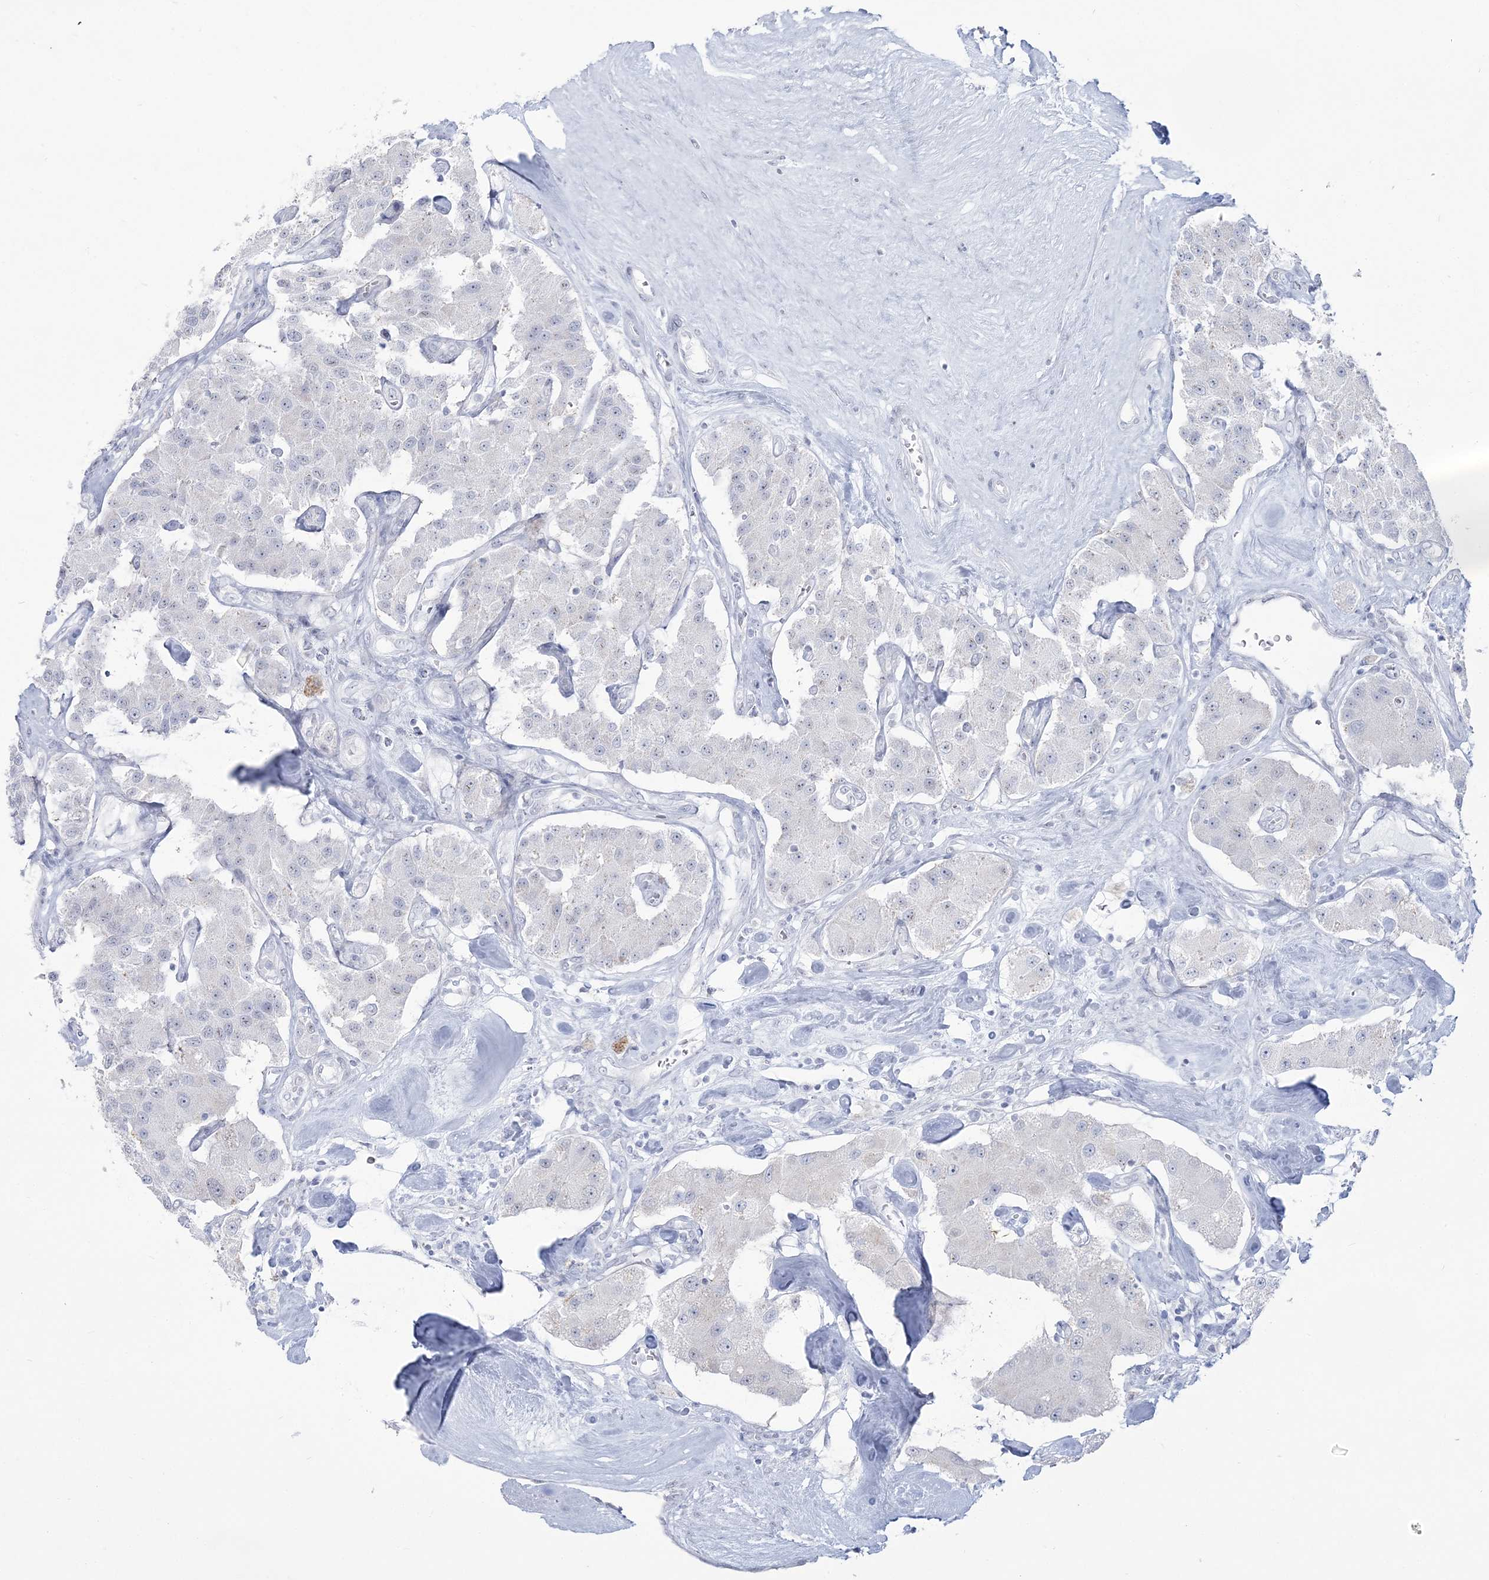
{"staining": {"intensity": "negative", "quantity": "none", "location": "none"}, "tissue": "carcinoid", "cell_type": "Tumor cells", "image_type": "cancer", "snomed": [{"axis": "morphology", "description": "Carcinoid, malignant, NOS"}, {"axis": "topography", "description": "Pancreas"}], "caption": "Immunohistochemistry photomicrograph of carcinoid stained for a protein (brown), which displays no positivity in tumor cells. (DAB (3,3'-diaminobenzidine) immunohistochemistry visualized using brightfield microscopy, high magnification).", "gene": "ZNF843", "patient": {"sex": "male", "age": 41}}